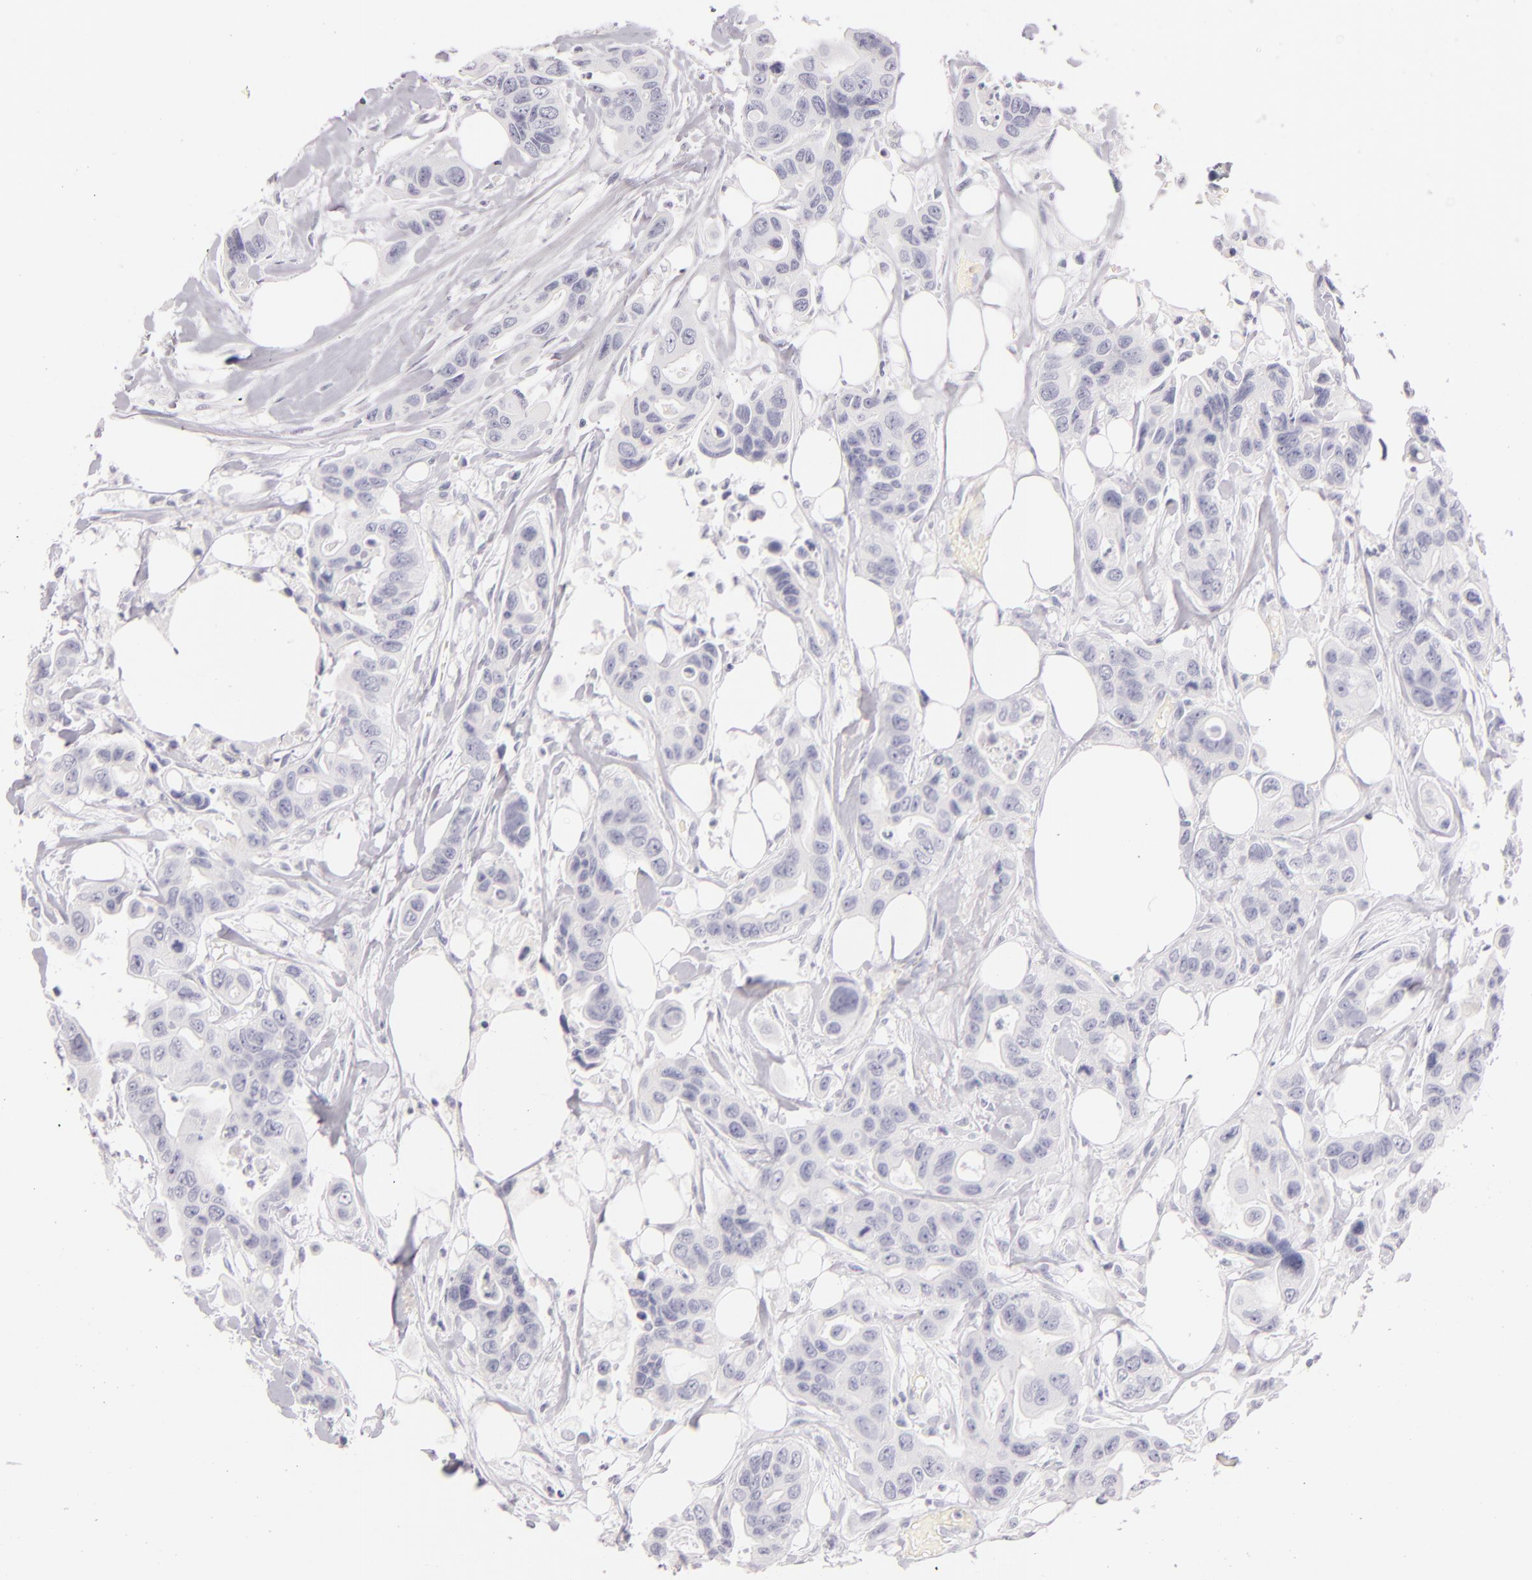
{"staining": {"intensity": "negative", "quantity": "none", "location": "none"}, "tissue": "colorectal cancer", "cell_type": "Tumor cells", "image_type": "cancer", "snomed": [{"axis": "morphology", "description": "Adenocarcinoma, NOS"}, {"axis": "topography", "description": "Colon"}], "caption": "IHC photomicrograph of colorectal adenocarcinoma stained for a protein (brown), which shows no positivity in tumor cells. Brightfield microscopy of IHC stained with DAB (brown) and hematoxylin (blue), captured at high magnification.", "gene": "FABP1", "patient": {"sex": "female", "age": 70}}